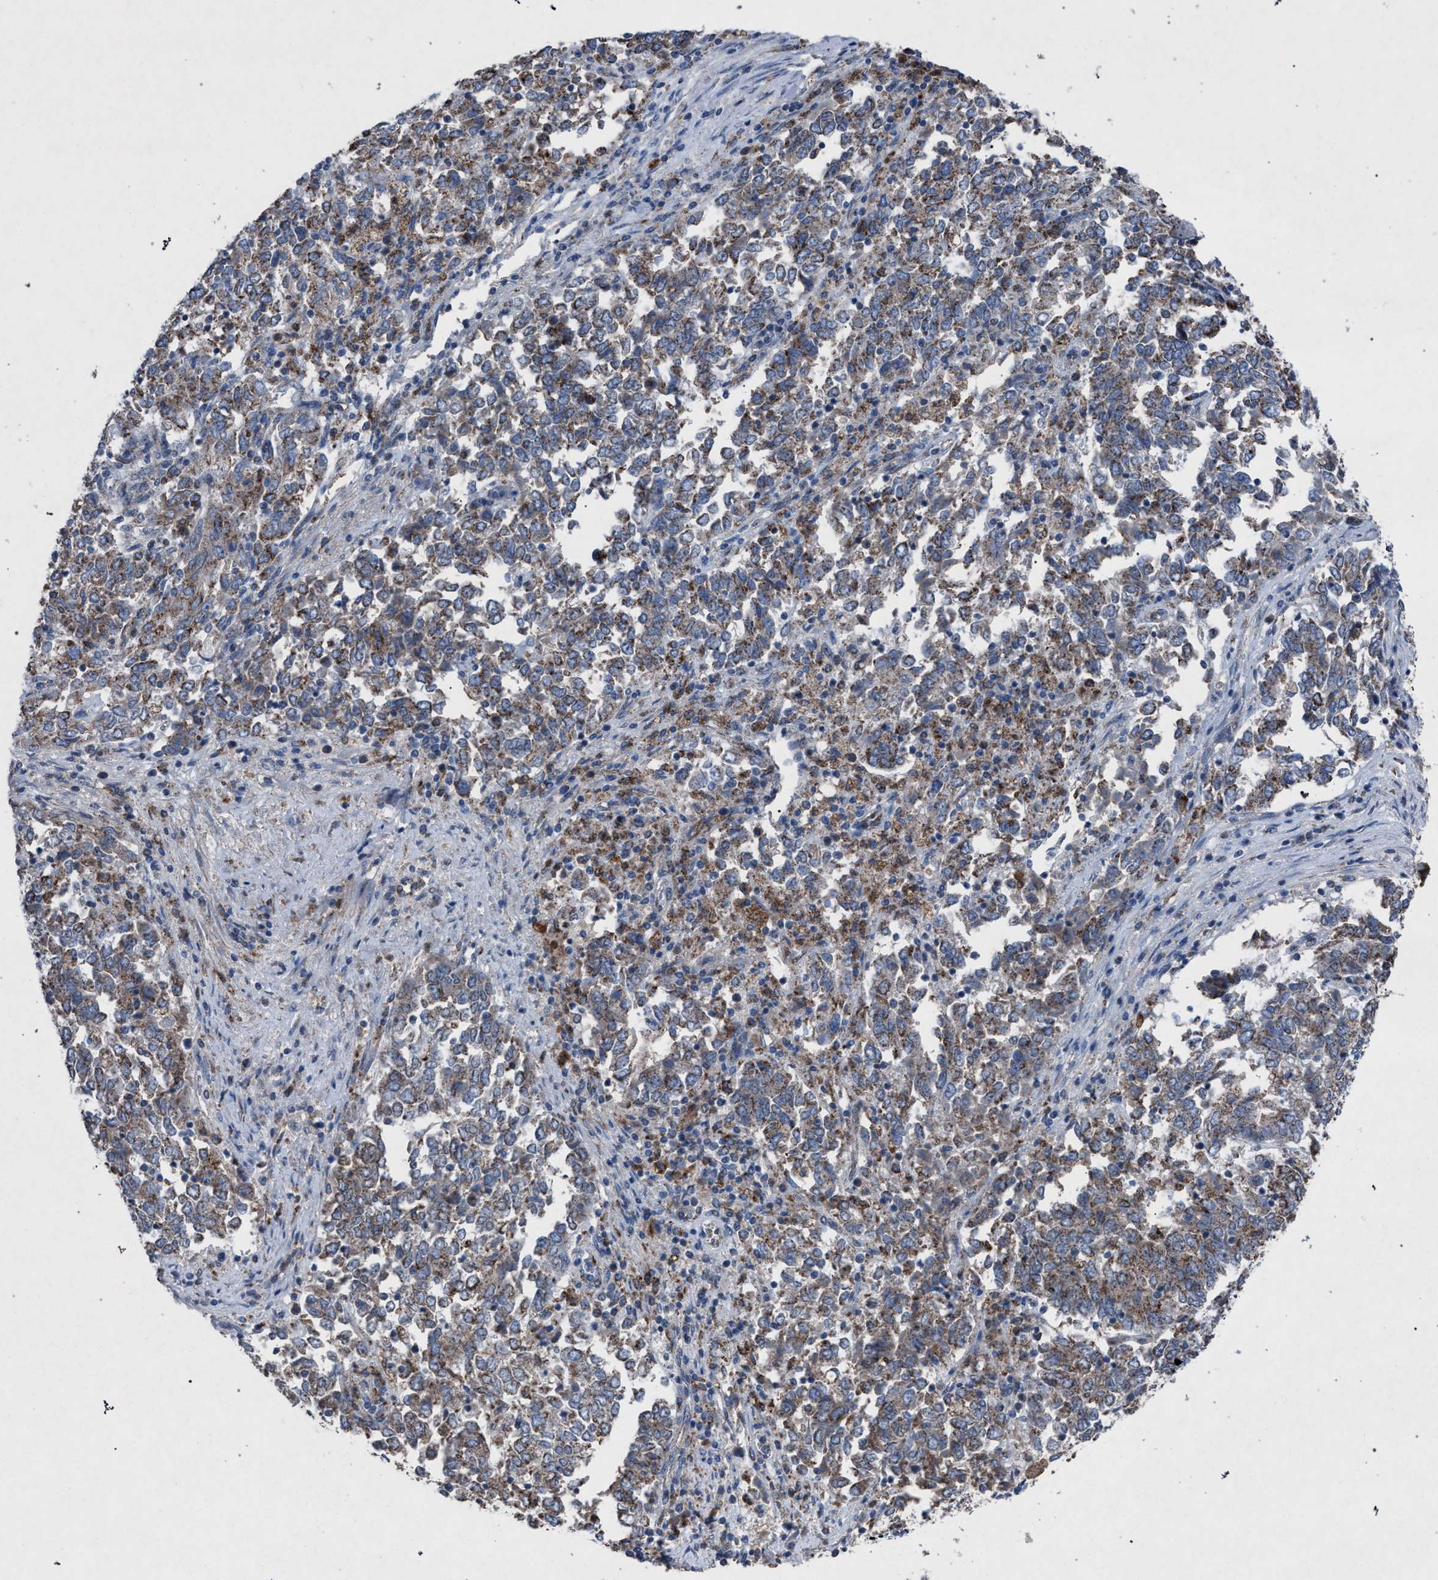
{"staining": {"intensity": "moderate", "quantity": ">75%", "location": "cytoplasmic/membranous"}, "tissue": "endometrial cancer", "cell_type": "Tumor cells", "image_type": "cancer", "snomed": [{"axis": "morphology", "description": "Adenocarcinoma, NOS"}, {"axis": "topography", "description": "Endometrium"}], "caption": "Protein staining demonstrates moderate cytoplasmic/membranous staining in about >75% of tumor cells in endometrial cancer (adenocarcinoma). (Stains: DAB in brown, nuclei in blue, Microscopy: brightfield microscopy at high magnification).", "gene": "HSD17B4", "patient": {"sex": "female", "age": 80}}